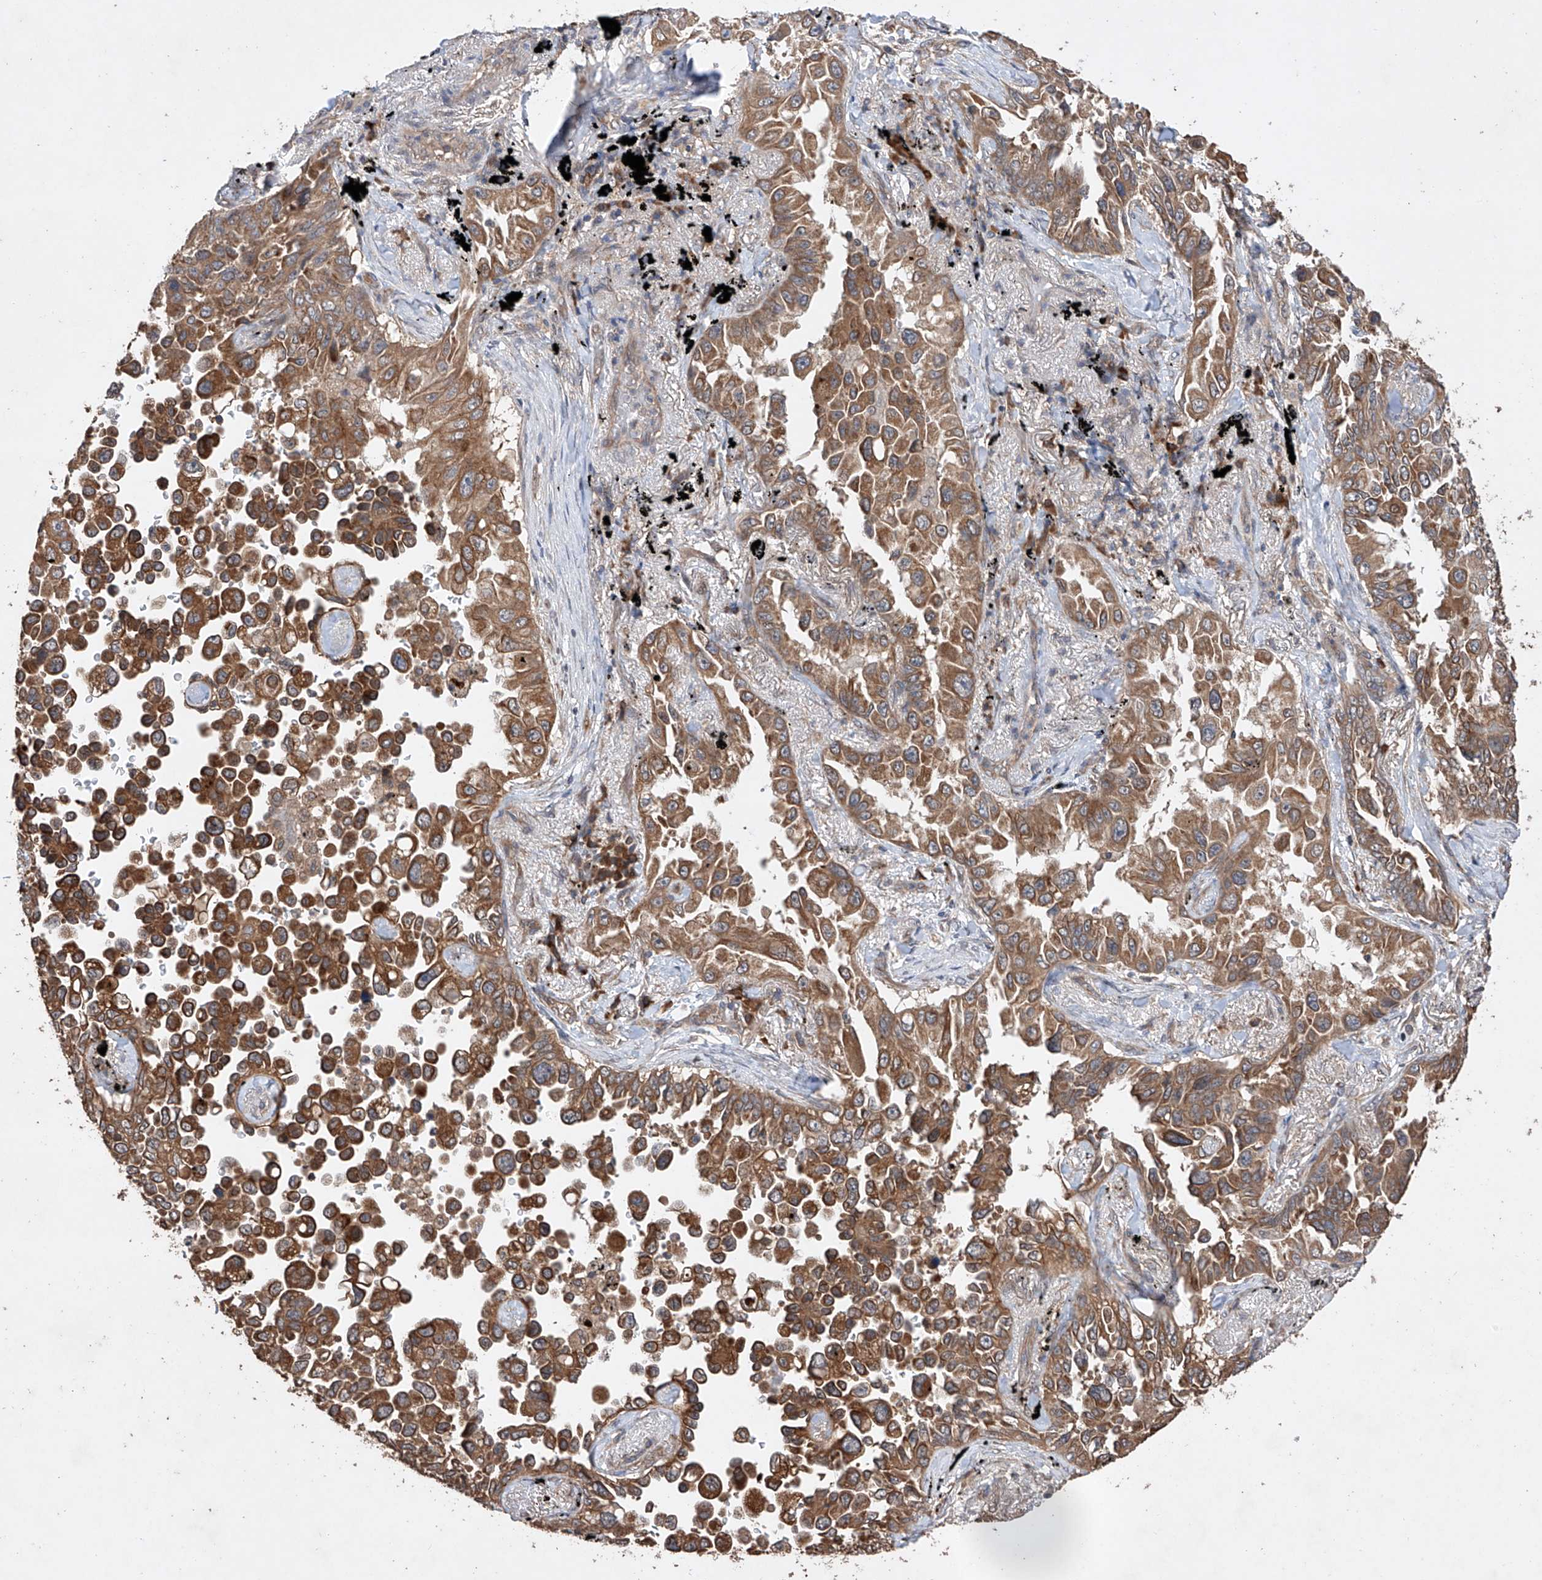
{"staining": {"intensity": "moderate", "quantity": ">75%", "location": "cytoplasmic/membranous"}, "tissue": "lung cancer", "cell_type": "Tumor cells", "image_type": "cancer", "snomed": [{"axis": "morphology", "description": "Adenocarcinoma, NOS"}, {"axis": "topography", "description": "Lung"}], "caption": "DAB (3,3'-diaminobenzidine) immunohistochemical staining of human lung adenocarcinoma displays moderate cytoplasmic/membranous protein positivity in about >75% of tumor cells.", "gene": "LURAP1", "patient": {"sex": "female", "age": 67}}